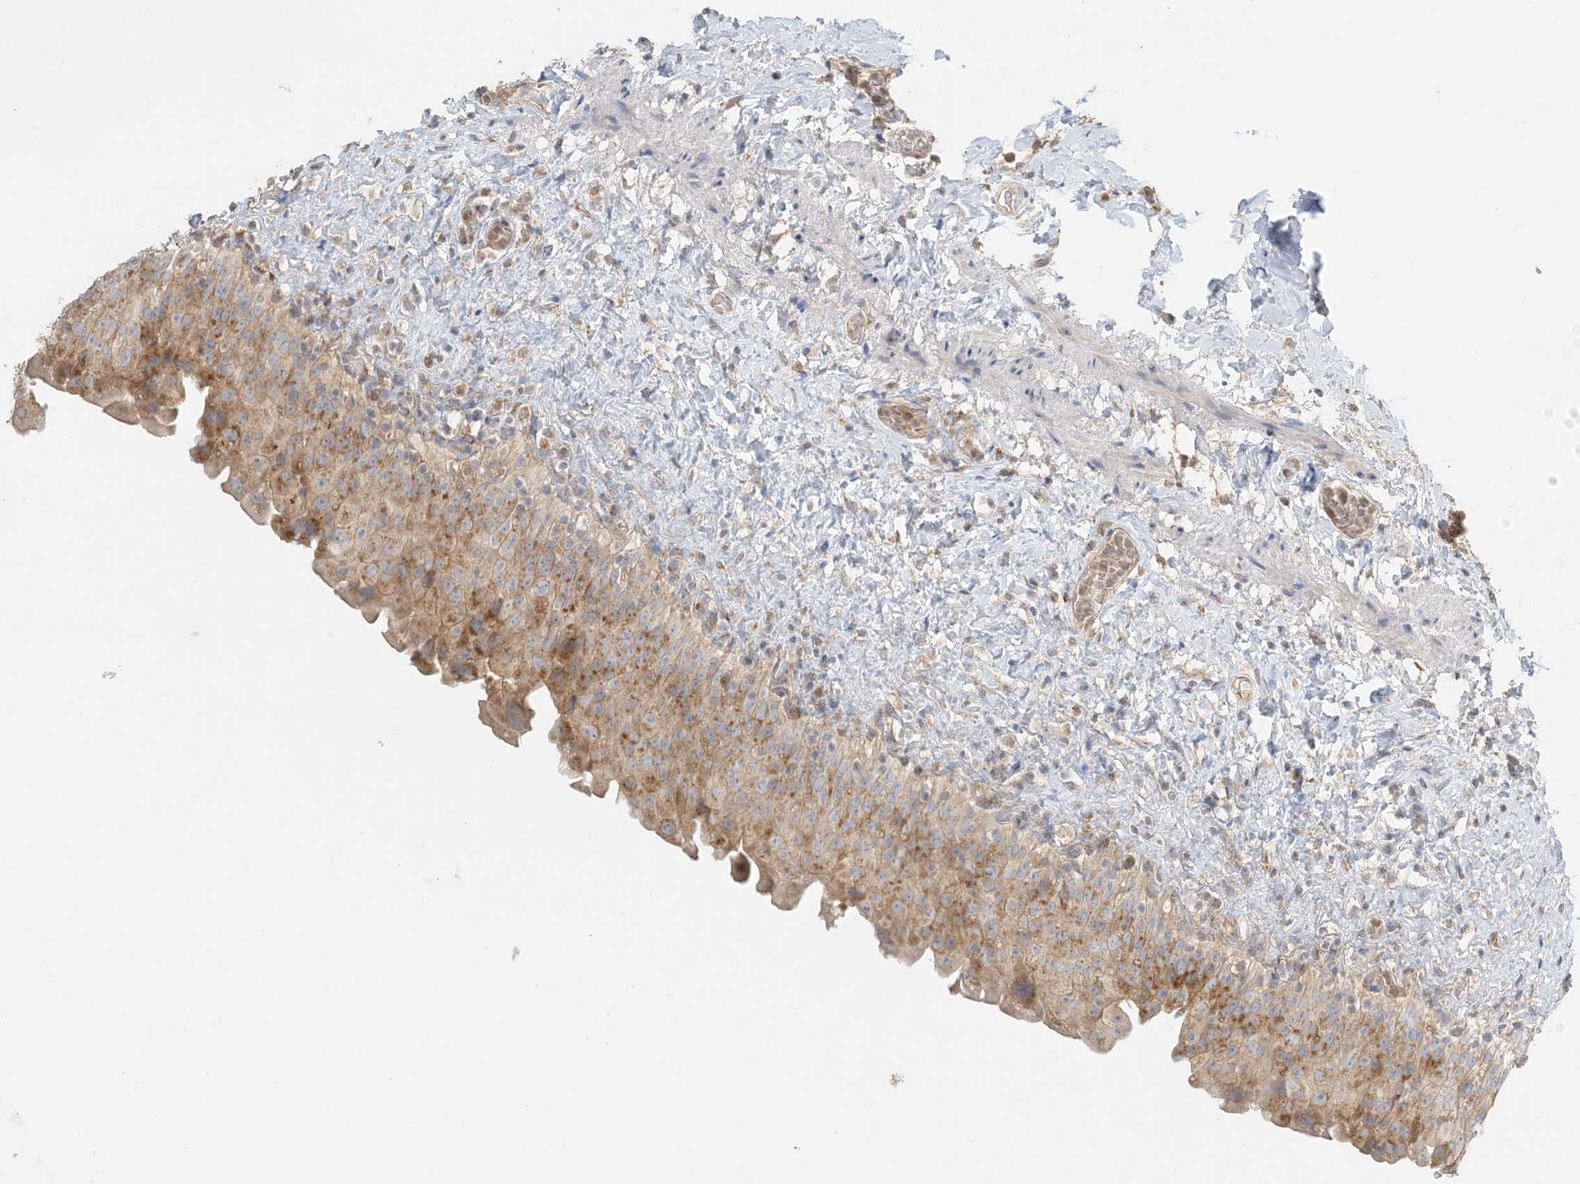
{"staining": {"intensity": "moderate", "quantity": ">75%", "location": "cytoplasmic/membranous"}, "tissue": "urinary bladder", "cell_type": "Urothelial cells", "image_type": "normal", "snomed": [{"axis": "morphology", "description": "Normal tissue, NOS"}, {"axis": "topography", "description": "Urinary bladder"}], "caption": "Protein staining of benign urinary bladder reveals moderate cytoplasmic/membranous expression in about >75% of urothelial cells.", "gene": "SPPL2A", "patient": {"sex": "female", "age": 27}}